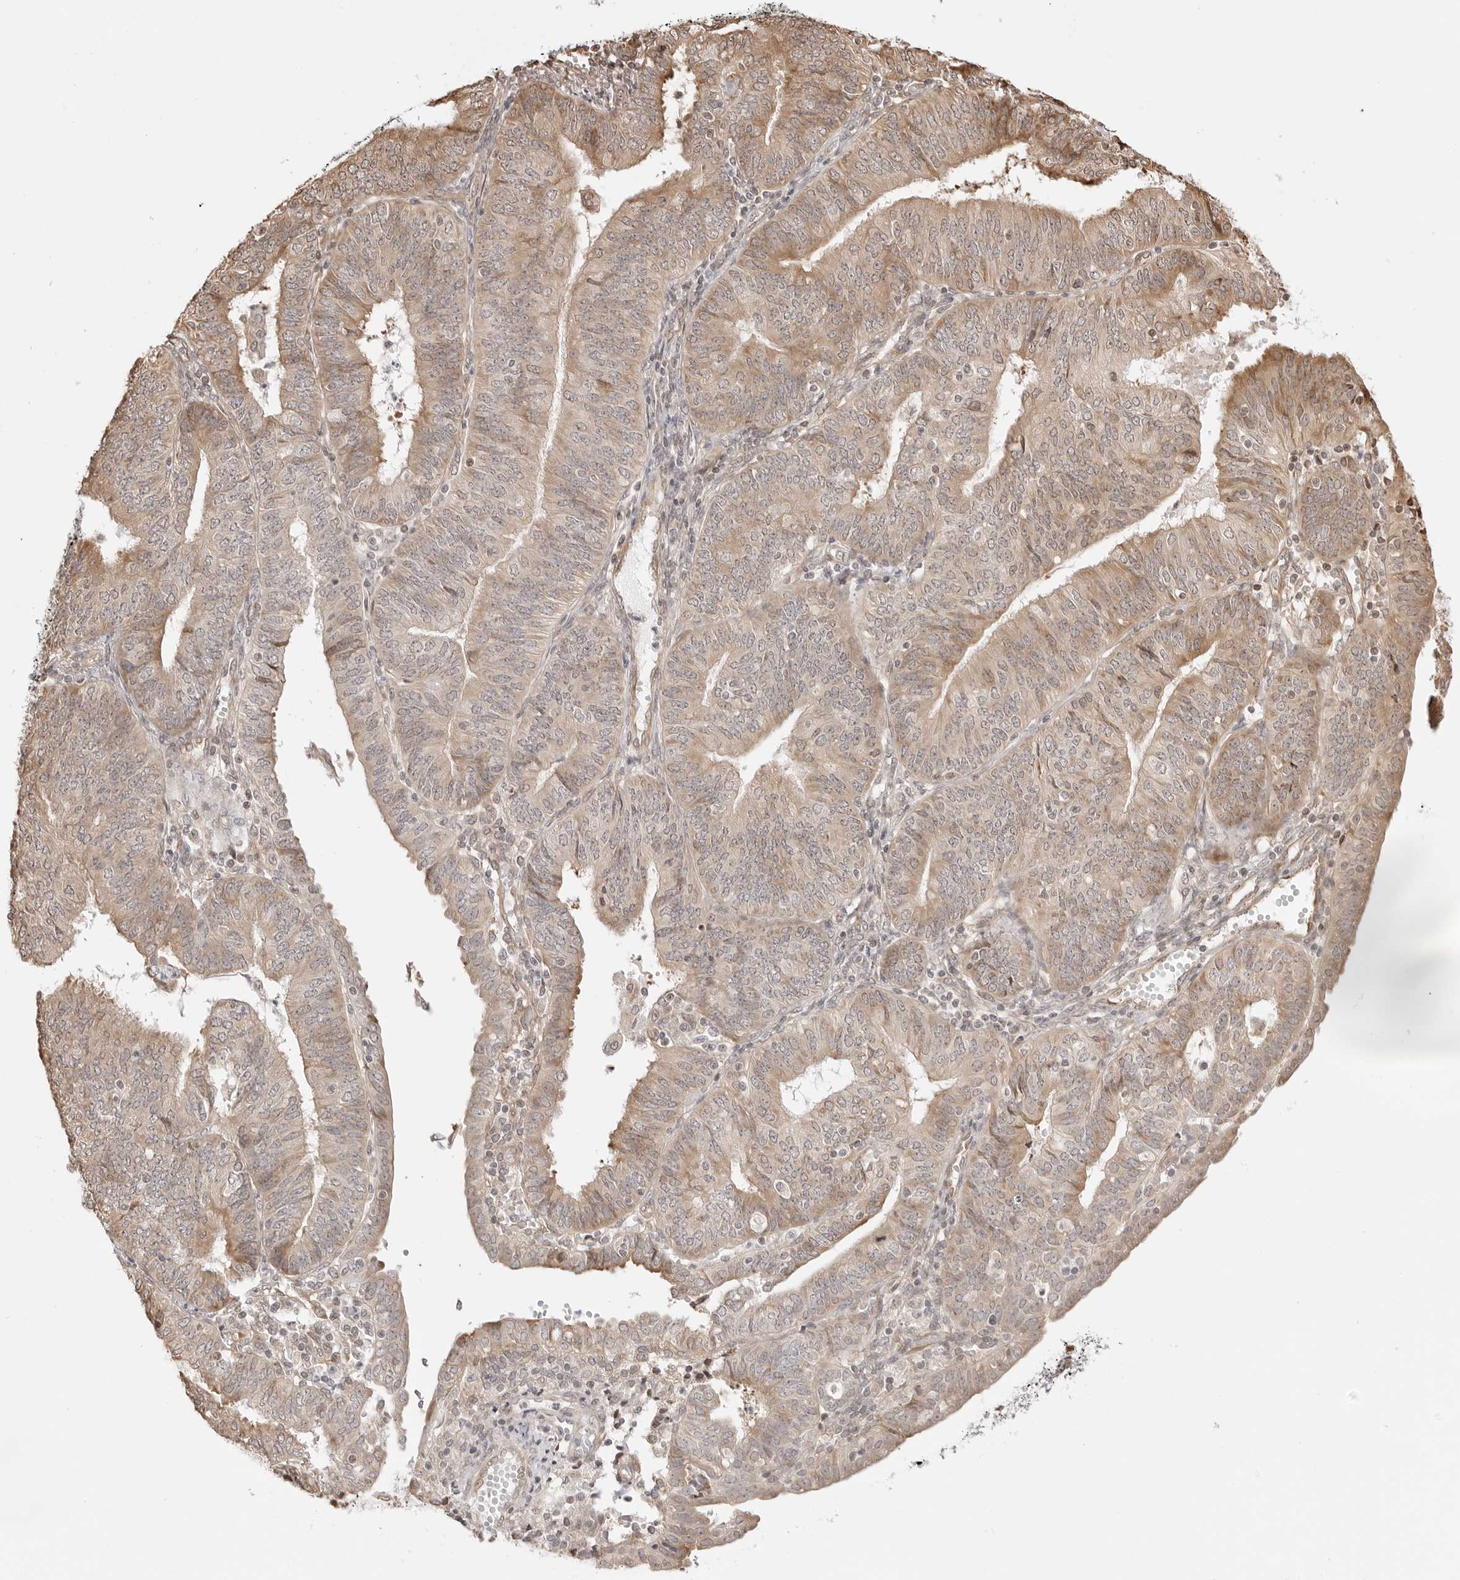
{"staining": {"intensity": "moderate", "quantity": "25%-75%", "location": "cytoplasmic/membranous"}, "tissue": "endometrial cancer", "cell_type": "Tumor cells", "image_type": "cancer", "snomed": [{"axis": "morphology", "description": "Adenocarcinoma, NOS"}, {"axis": "topography", "description": "Endometrium"}], "caption": "This is a histology image of immunohistochemistry (IHC) staining of adenocarcinoma (endometrial), which shows moderate positivity in the cytoplasmic/membranous of tumor cells.", "gene": "FKBP14", "patient": {"sex": "female", "age": 58}}